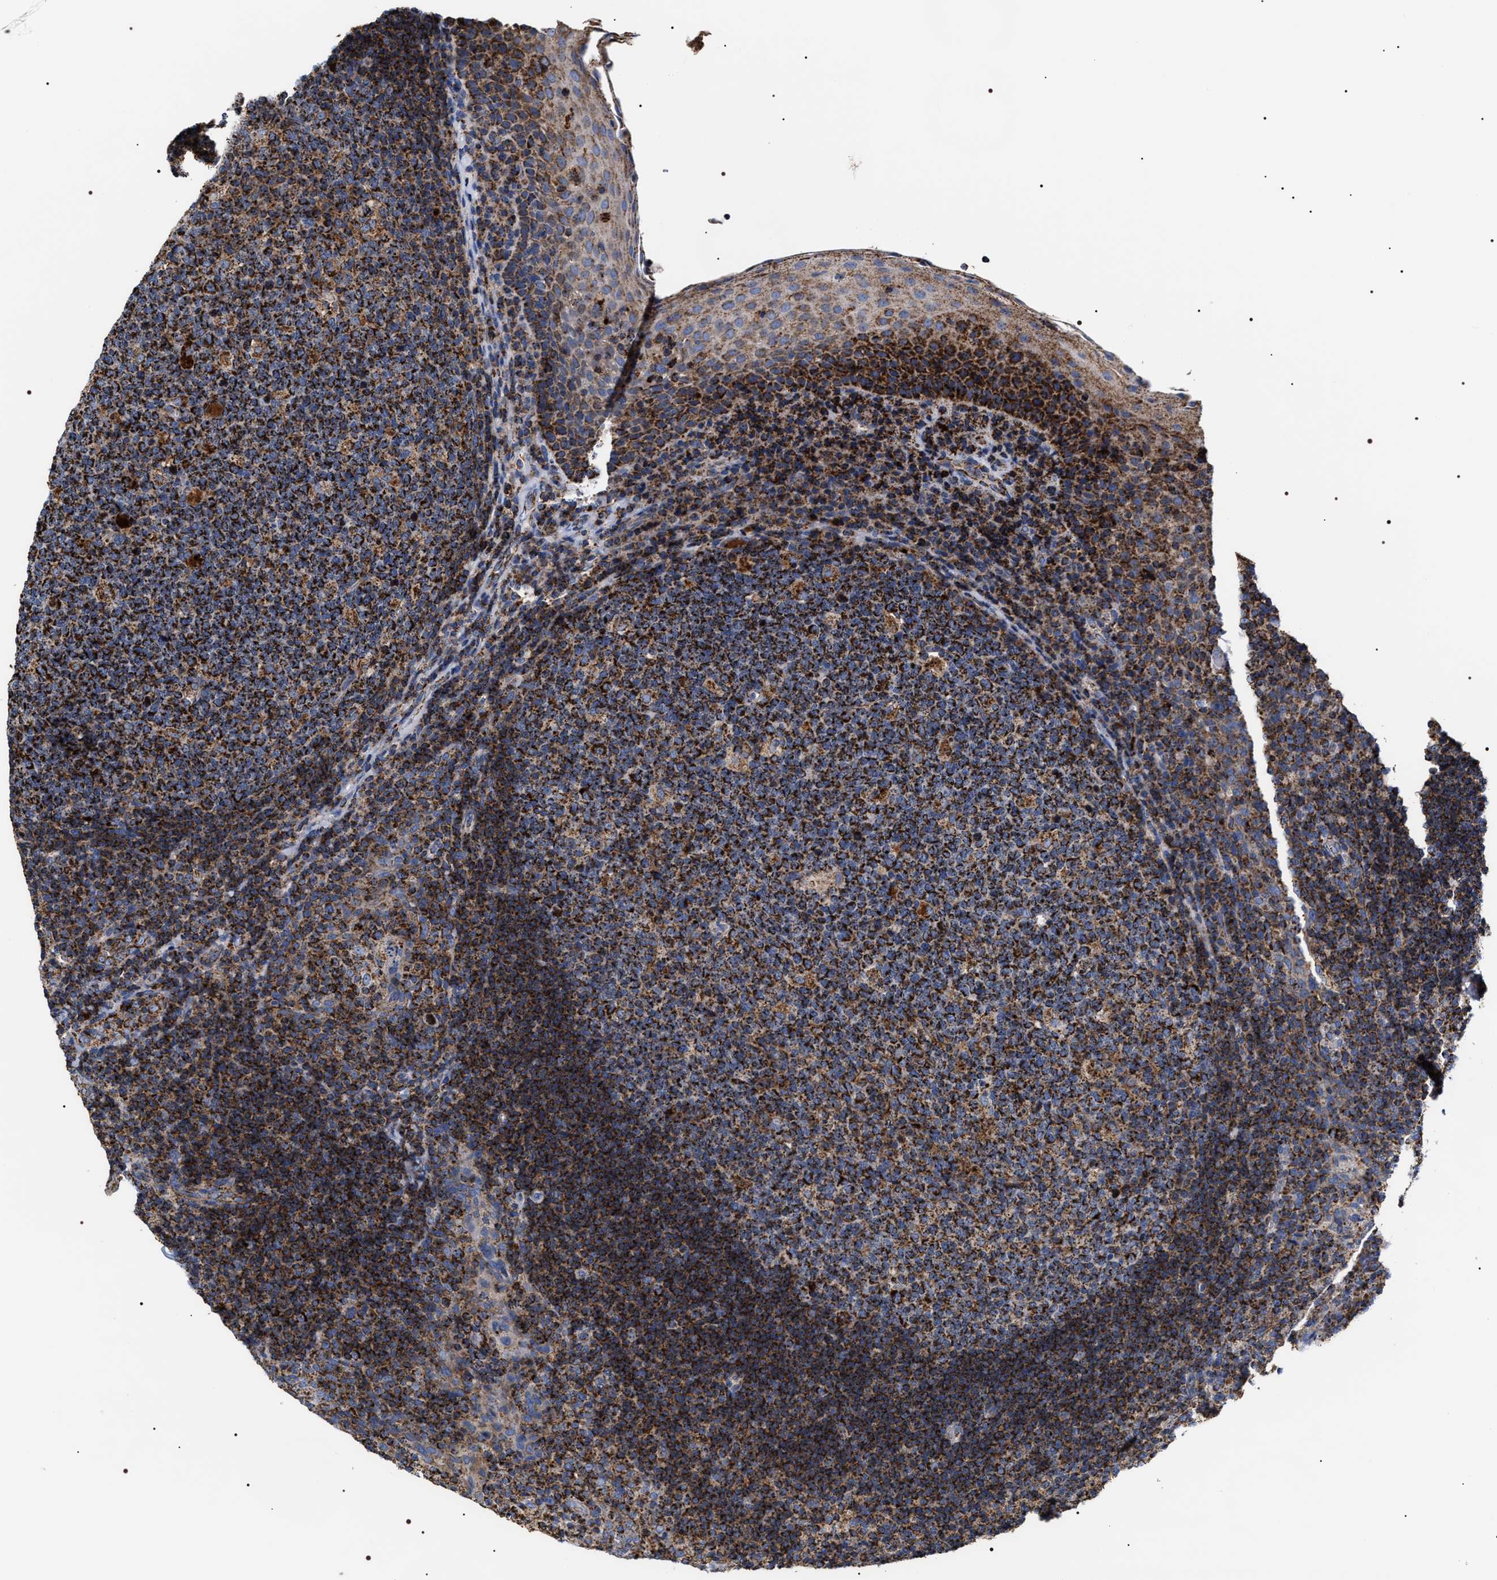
{"staining": {"intensity": "strong", "quantity": ">75%", "location": "cytoplasmic/membranous"}, "tissue": "tonsil", "cell_type": "Germinal center cells", "image_type": "normal", "snomed": [{"axis": "morphology", "description": "Normal tissue, NOS"}, {"axis": "topography", "description": "Tonsil"}], "caption": "Protein analysis of normal tonsil reveals strong cytoplasmic/membranous expression in approximately >75% of germinal center cells. (DAB (3,3'-diaminobenzidine) IHC, brown staining for protein, blue staining for nuclei).", "gene": "COG5", "patient": {"sex": "male", "age": 17}}